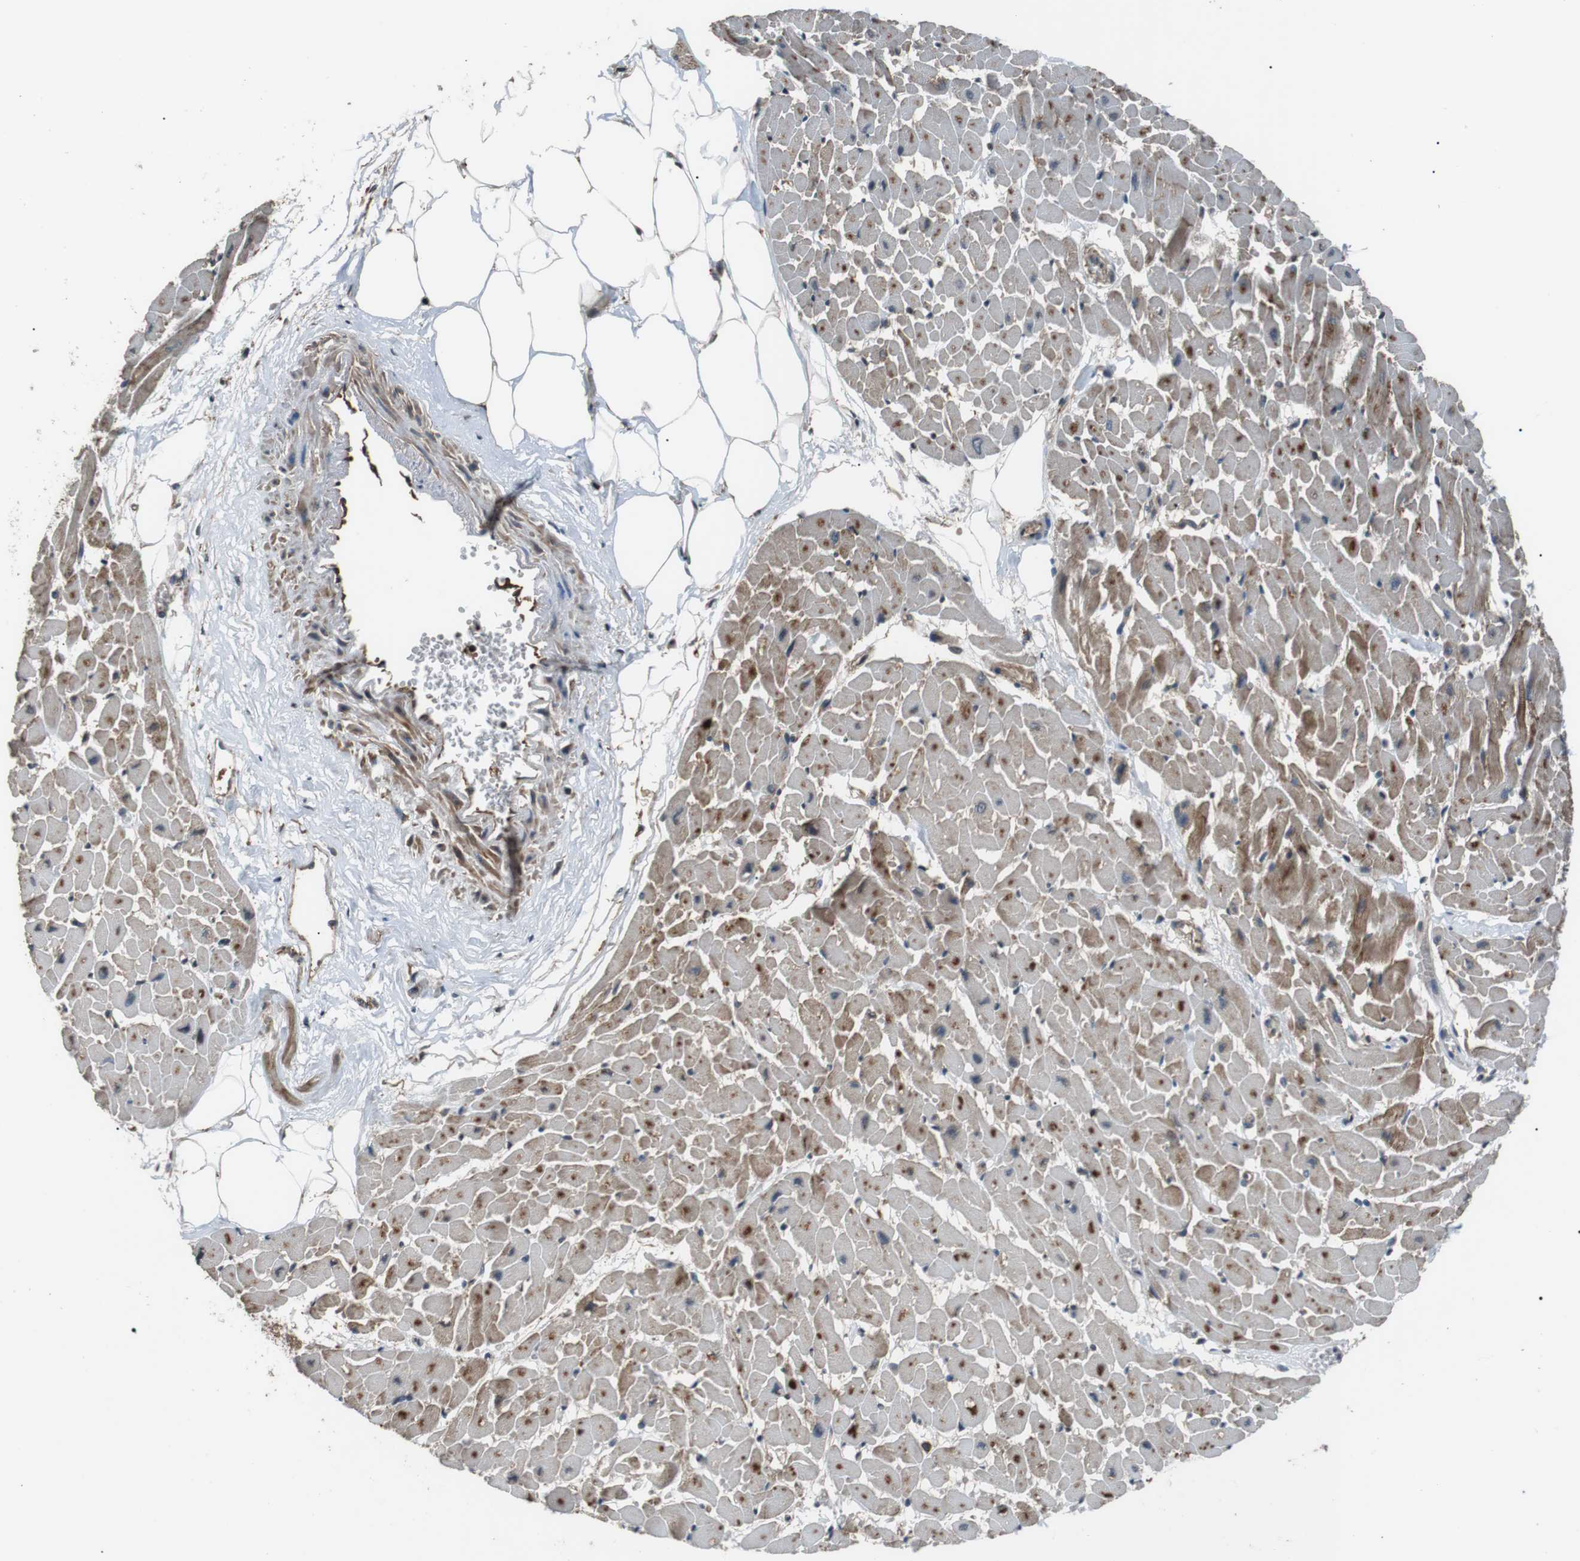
{"staining": {"intensity": "moderate", "quantity": ">75%", "location": "cytoplasmic/membranous"}, "tissue": "heart muscle", "cell_type": "Cardiomyocytes", "image_type": "normal", "snomed": [{"axis": "morphology", "description": "Normal tissue, NOS"}, {"axis": "topography", "description": "Heart"}], "caption": "Moderate cytoplasmic/membranous protein staining is identified in about >75% of cardiomyocytes in heart muscle.", "gene": "GPR161", "patient": {"sex": "female", "age": 19}}